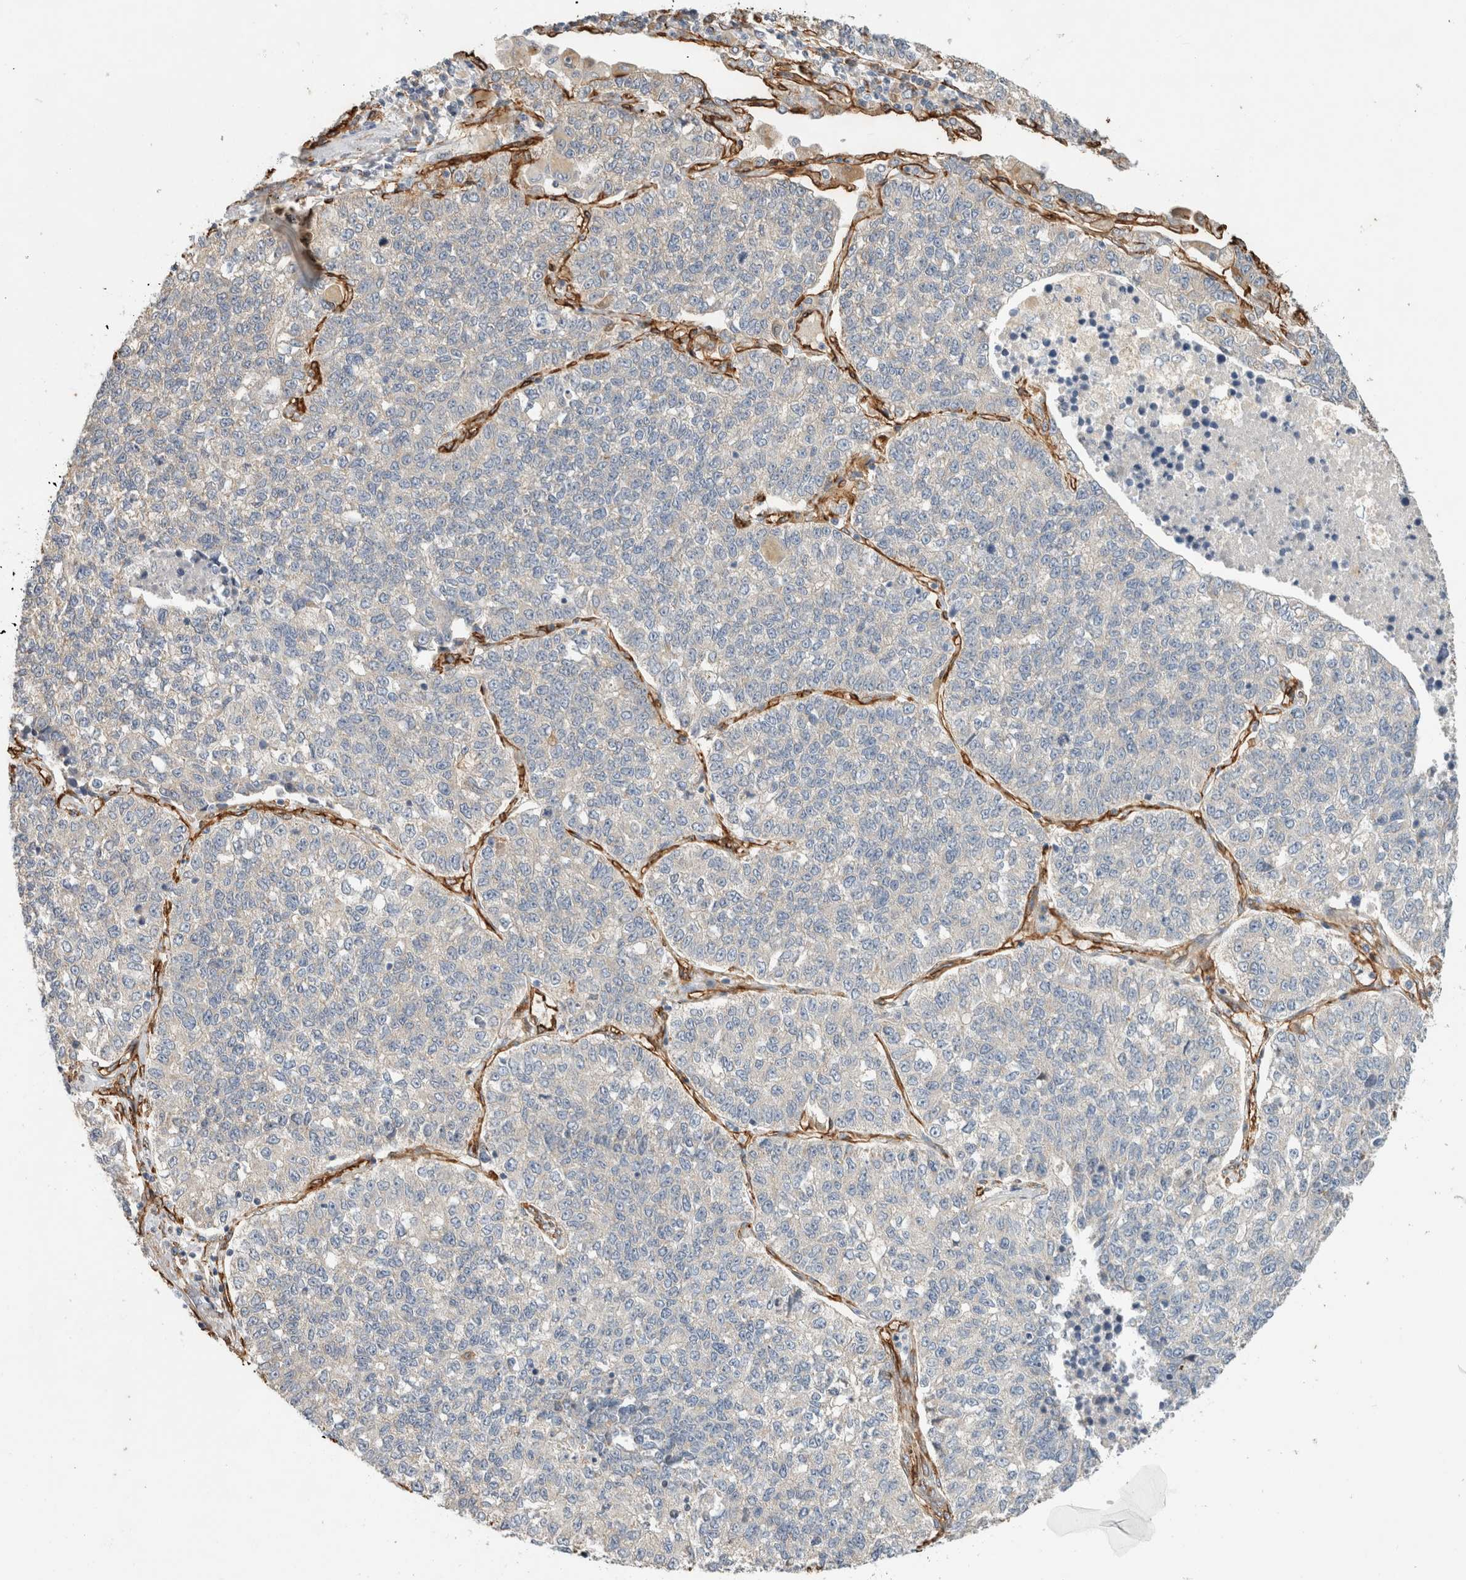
{"staining": {"intensity": "negative", "quantity": "none", "location": "none"}, "tissue": "lung cancer", "cell_type": "Tumor cells", "image_type": "cancer", "snomed": [{"axis": "morphology", "description": "Adenocarcinoma, NOS"}, {"axis": "topography", "description": "Lung"}], "caption": "High magnification brightfield microscopy of adenocarcinoma (lung) stained with DAB (3,3'-diaminobenzidine) (brown) and counterstained with hematoxylin (blue): tumor cells show no significant expression. The staining was performed using DAB (3,3'-diaminobenzidine) to visualize the protein expression in brown, while the nuclei were stained in blue with hematoxylin (Magnification: 20x).", "gene": "JMJD4", "patient": {"sex": "male", "age": 49}}